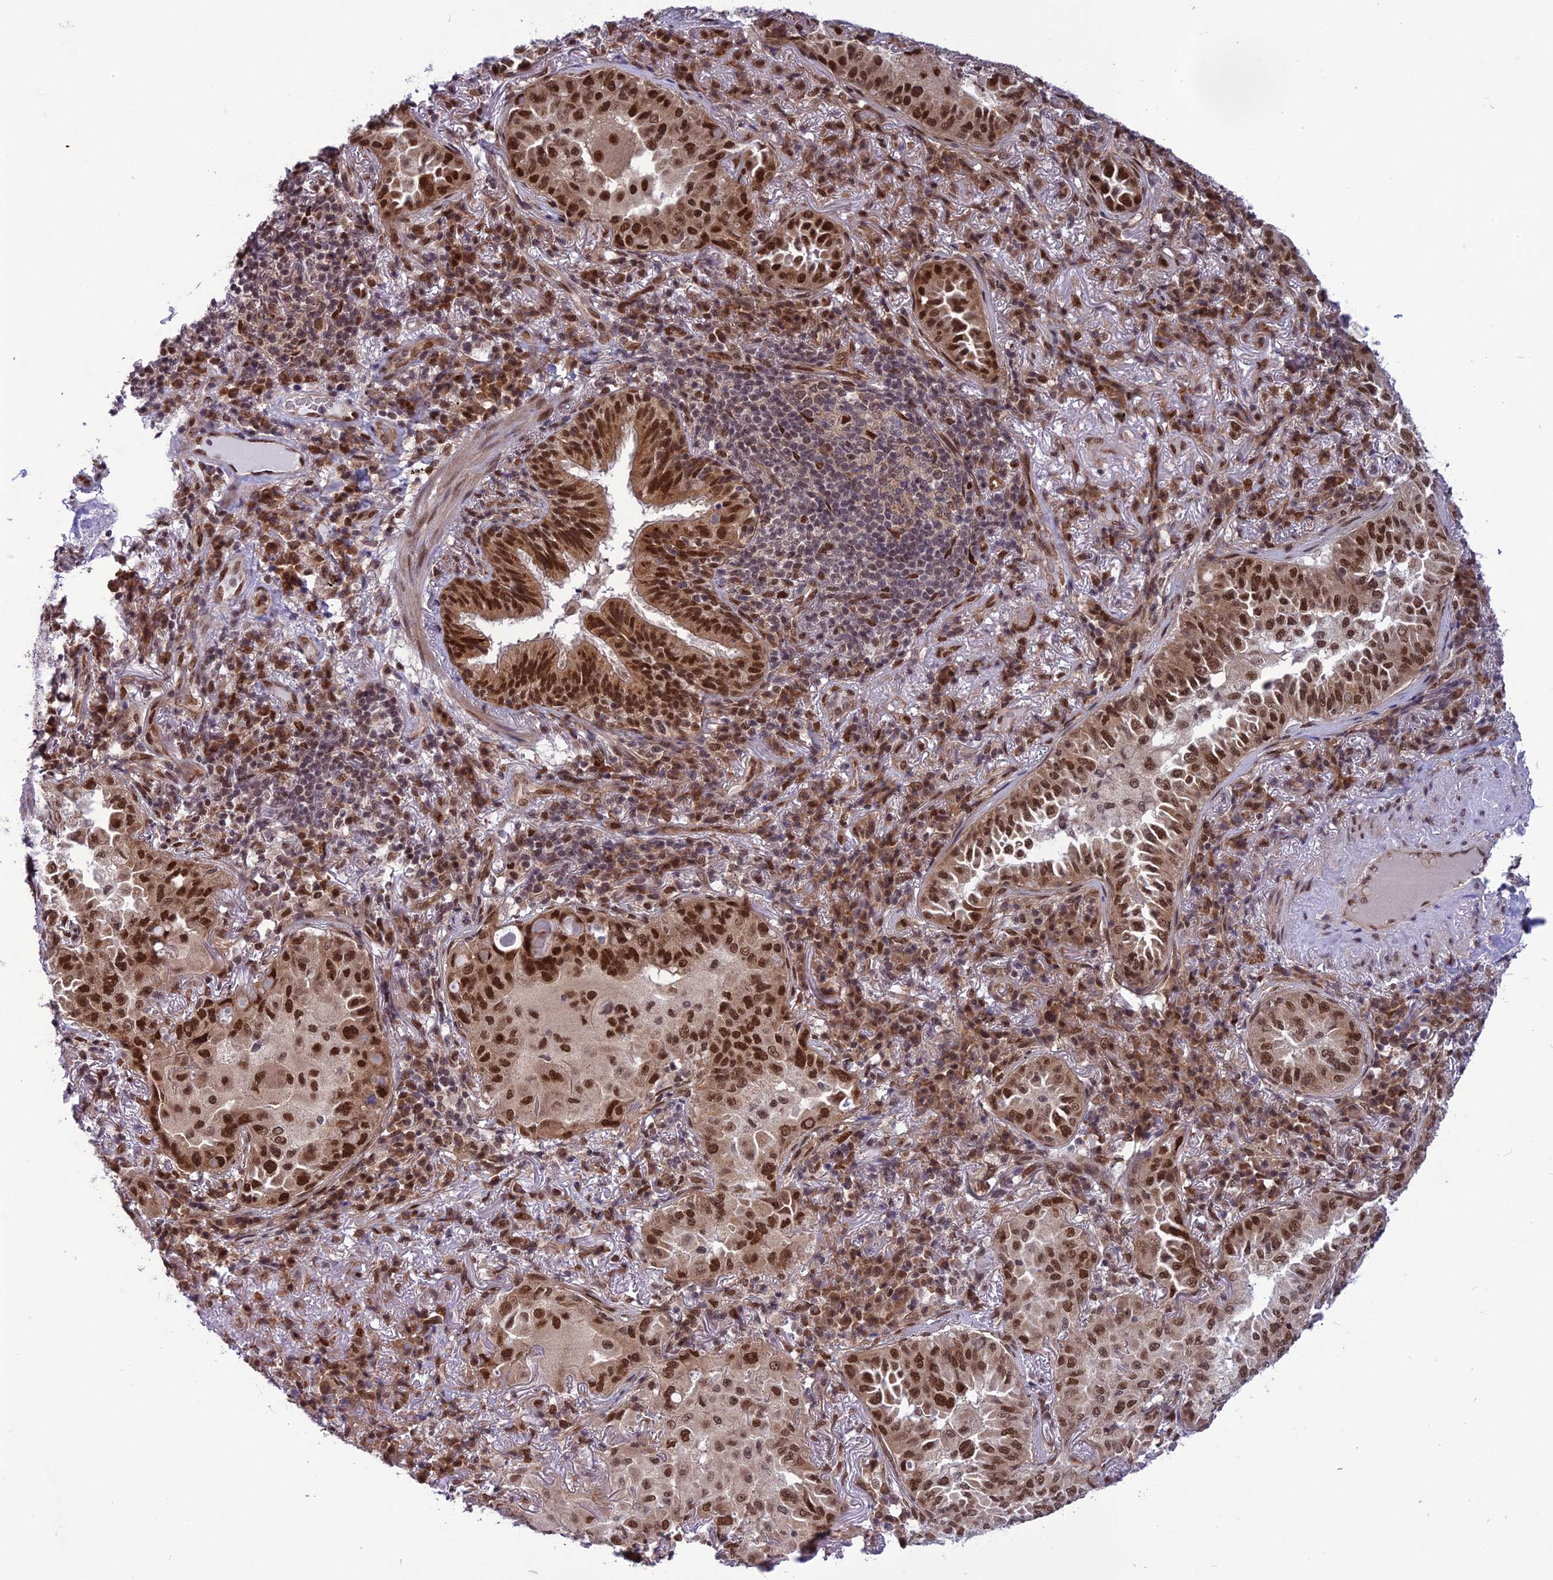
{"staining": {"intensity": "strong", "quantity": ">75%", "location": "nuclear"}, "tissue": "lung cancer", "cell_type": "Tumor cells", "image_type": "cancer", "snomed": [{"axis": "morphology", "description": "Adenocarcinoma, NOS"}, {"axis": "topography", "description": "Lung"}], "caption": "High-power microscopy captured an immunohistochemistry (IHC) micrograph of adenocarcinoma (lung), revealing strong nuclear expression in about >75% of tumor cells. The protein of interest is stained brown, and the nuclei are stained in blue (DAB IHC with brightfield microscopy, high magnification).", "gene": "RTRAF", "patient": {"sex": "female", "age": 69}}